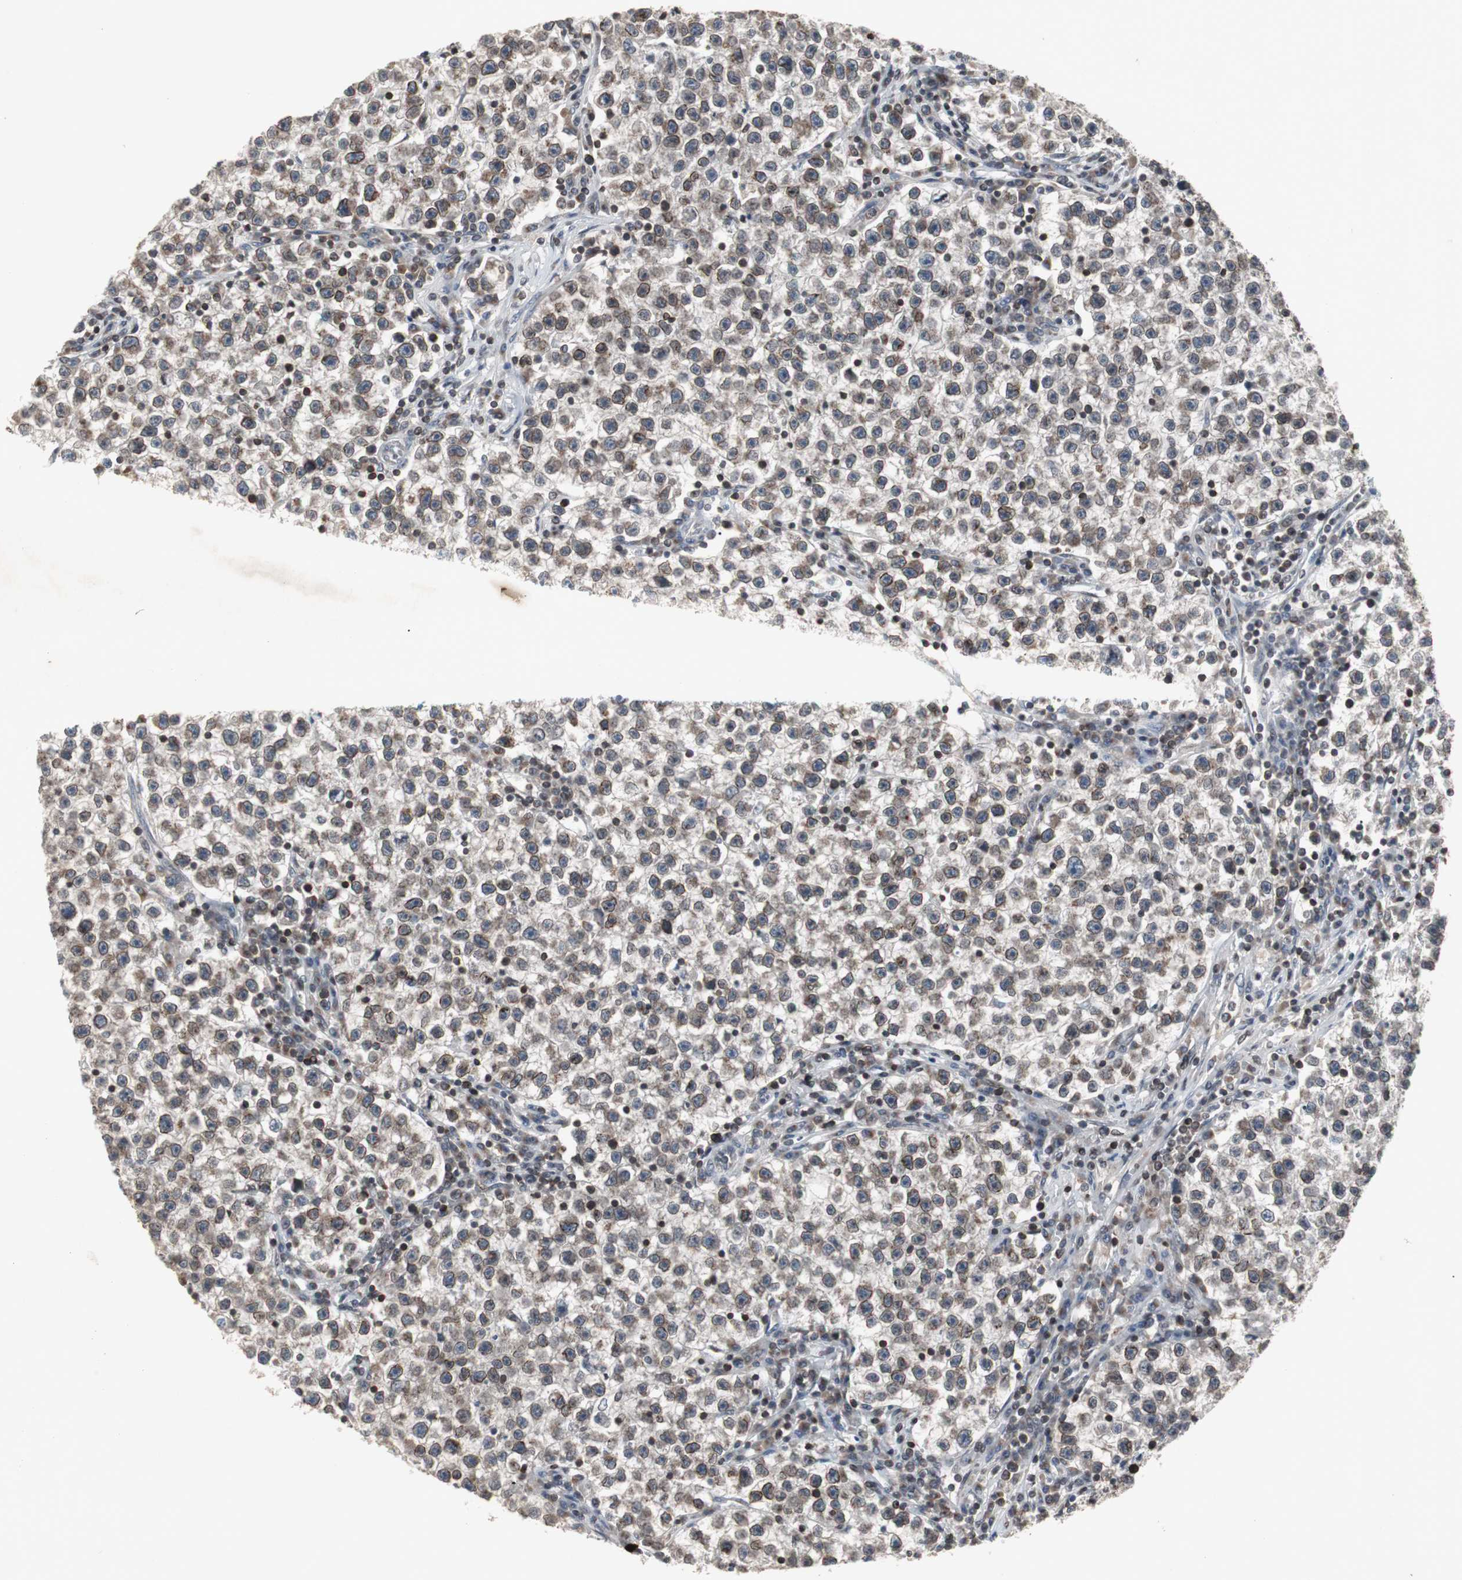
{"staining": {"intensity": "strong", "quantity": ">75%", "location": "cytoplasmic/membranous,nuclear"}, "tissue": "testis cancer", "cell_type": "Tumor cells", "image_type": "cancer", "snomed": [{"axis": "morphology", "description": "Seminoma, NOS"}, {"axis": "topography", "description": "Testis"}], "caption": "A high amount of strong cytoplasmic/membranous and nuclear positivity is present in about >75% of tumor cells in testis cancer (seminoma) tissue.", "gene": "ZNF396", "patient": {"sex": "male", "age": 22}}